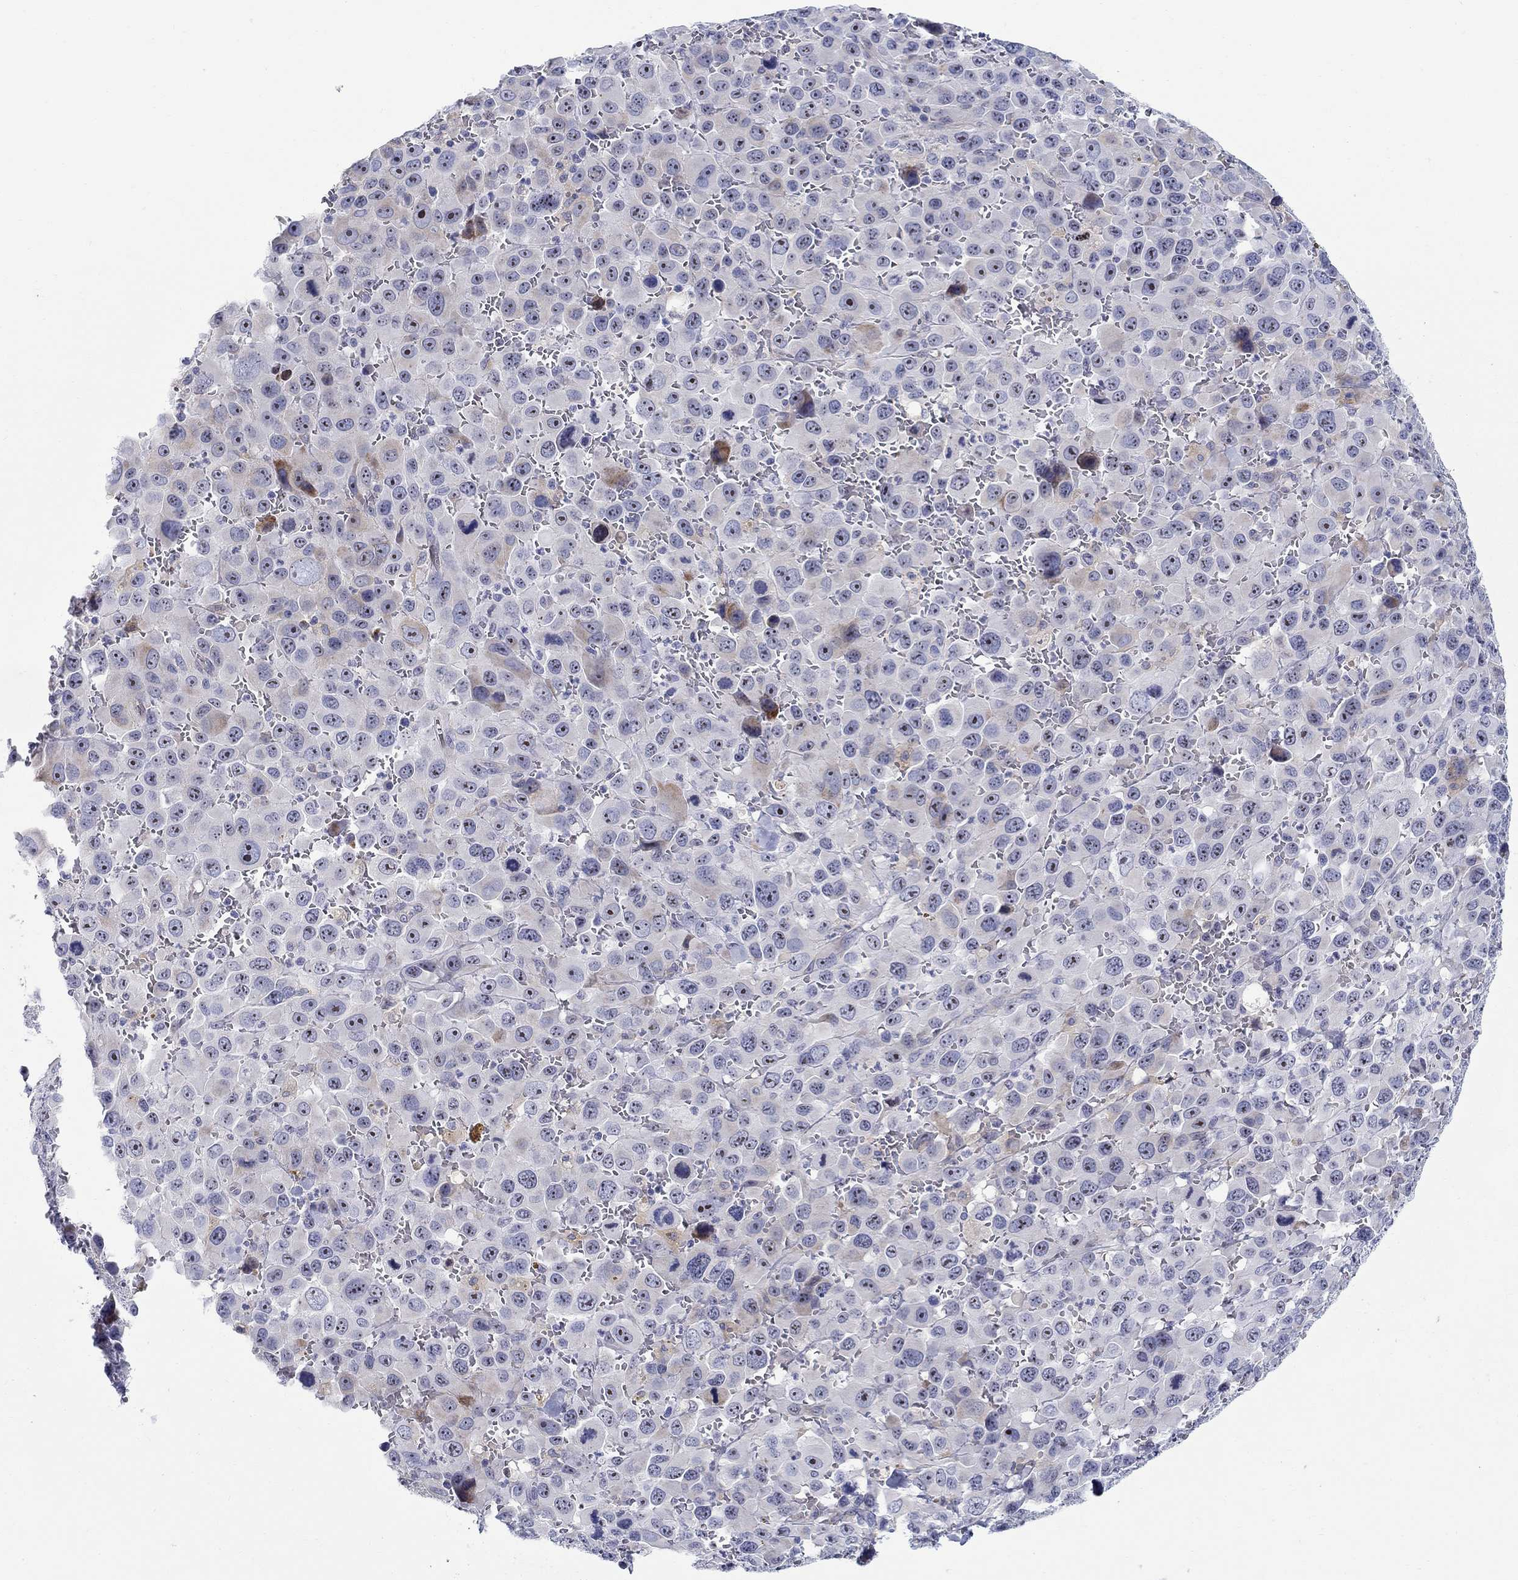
{"staining": {"intensity": "weak", "quantity": "<25%", "location": "cytoplasmic/membranous"}, "tissue": "melanoma", "cell_type": "Tumor cells", "image_type": "cancer", "snomed": [{"axis": "morphology", "description": "Malignant melanoma, NOS"}, {"axis": "topography", "description": "Skin"}], "caption": "Protein analysis of melanoma exhibits no significant expression in tumor cells.", "gene": "QRFPR", "patient": {"sex": "female", "age": 91}}